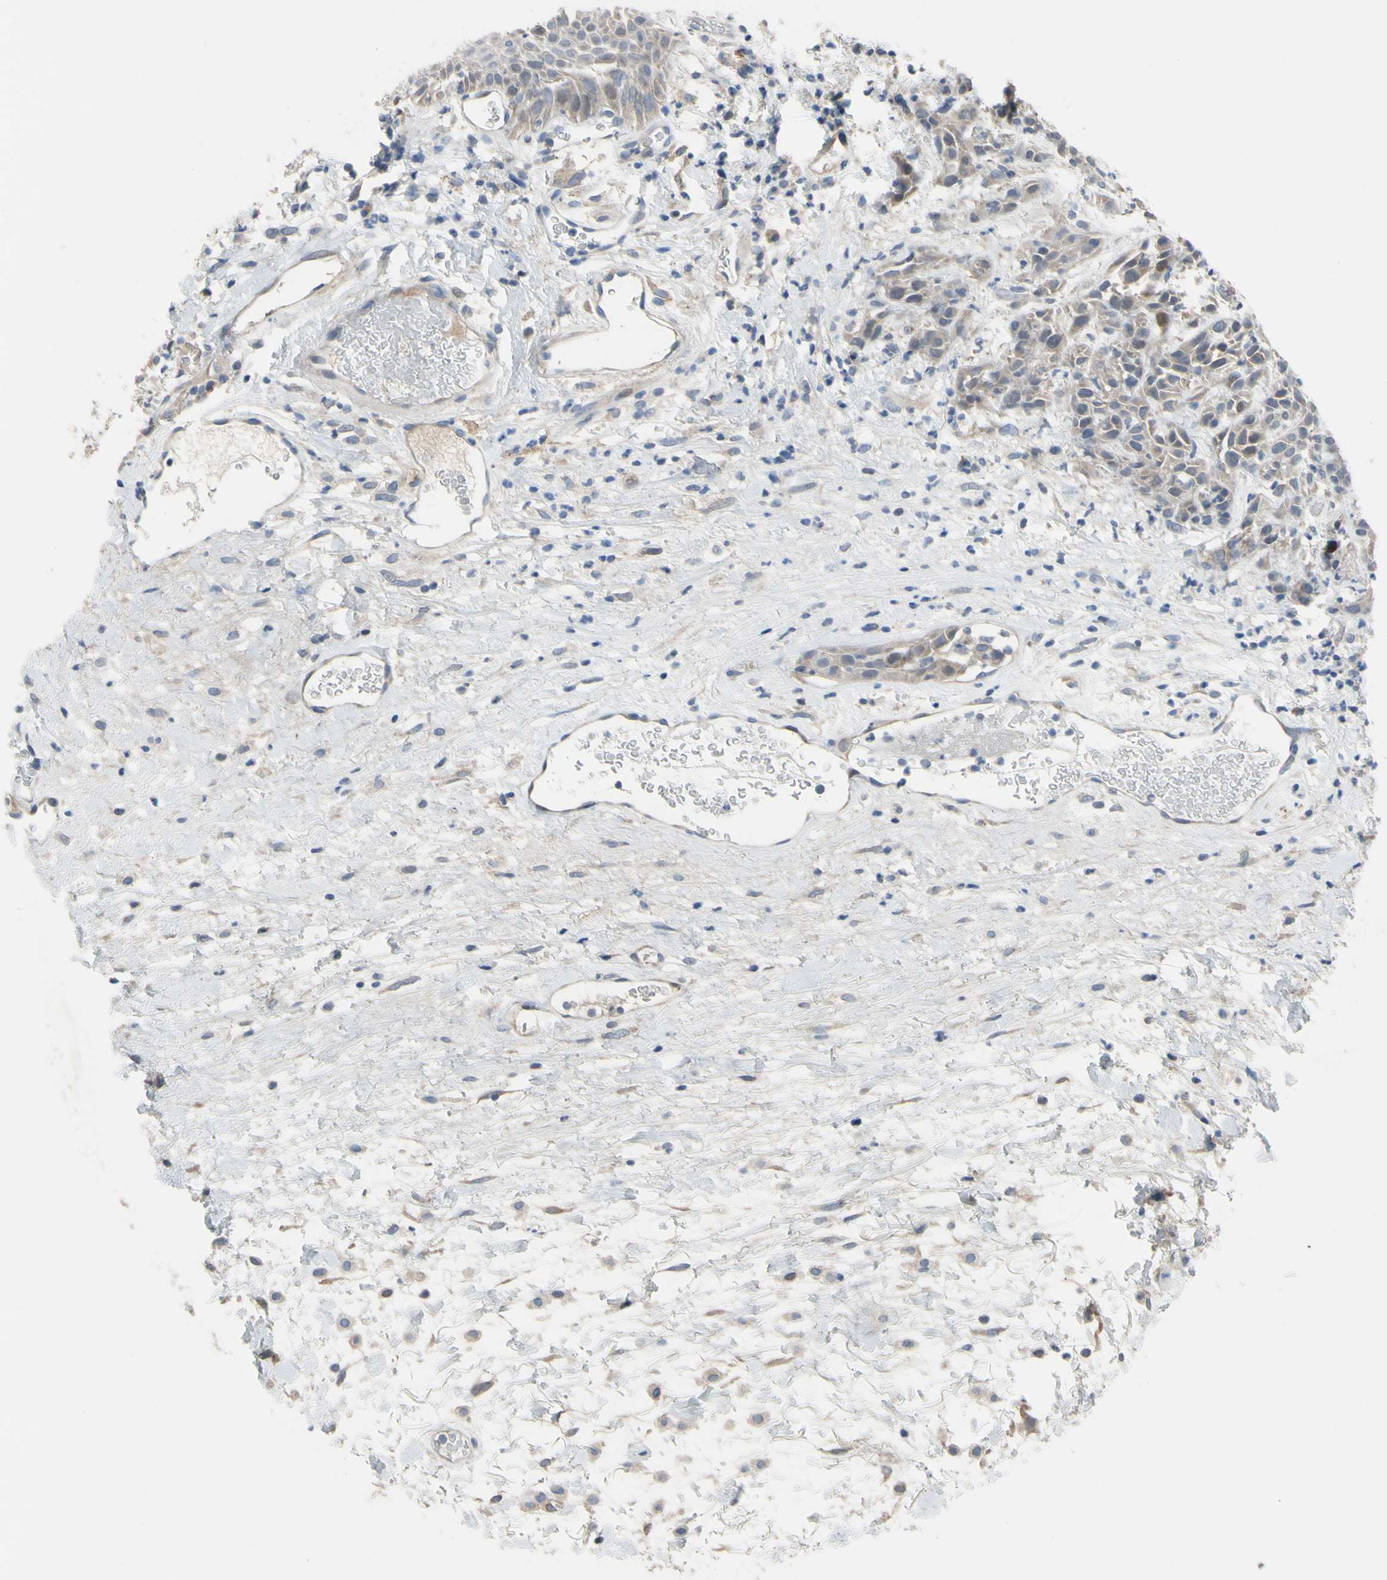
{"staining": {"intensity": "weak", "quantity": ">75%", "location": "cytoplasmic/membranous"}, "tissue": "head and neck cancer", "cell_type": "Tumor cells", "image_type": "cancer", "snomed": [{"axis": "morphology", "description": "Normal tissue, NOS"}, {"axis": "morphology", "description": "Squamous cell carcinoma, NOS"}, {"axis": "topography", "description": "Cartilage tissue"}, {"axis": "topography", "description": "Head-Neck"}], "caption": "Tumor cells show low levels of weak cytoplasmic/membranous staining in about >75% of cells in human head and neck cancer (squamous cell carcinoma).", "gene": "LHX9", "patient": {"sex": "male", "age": 62}}